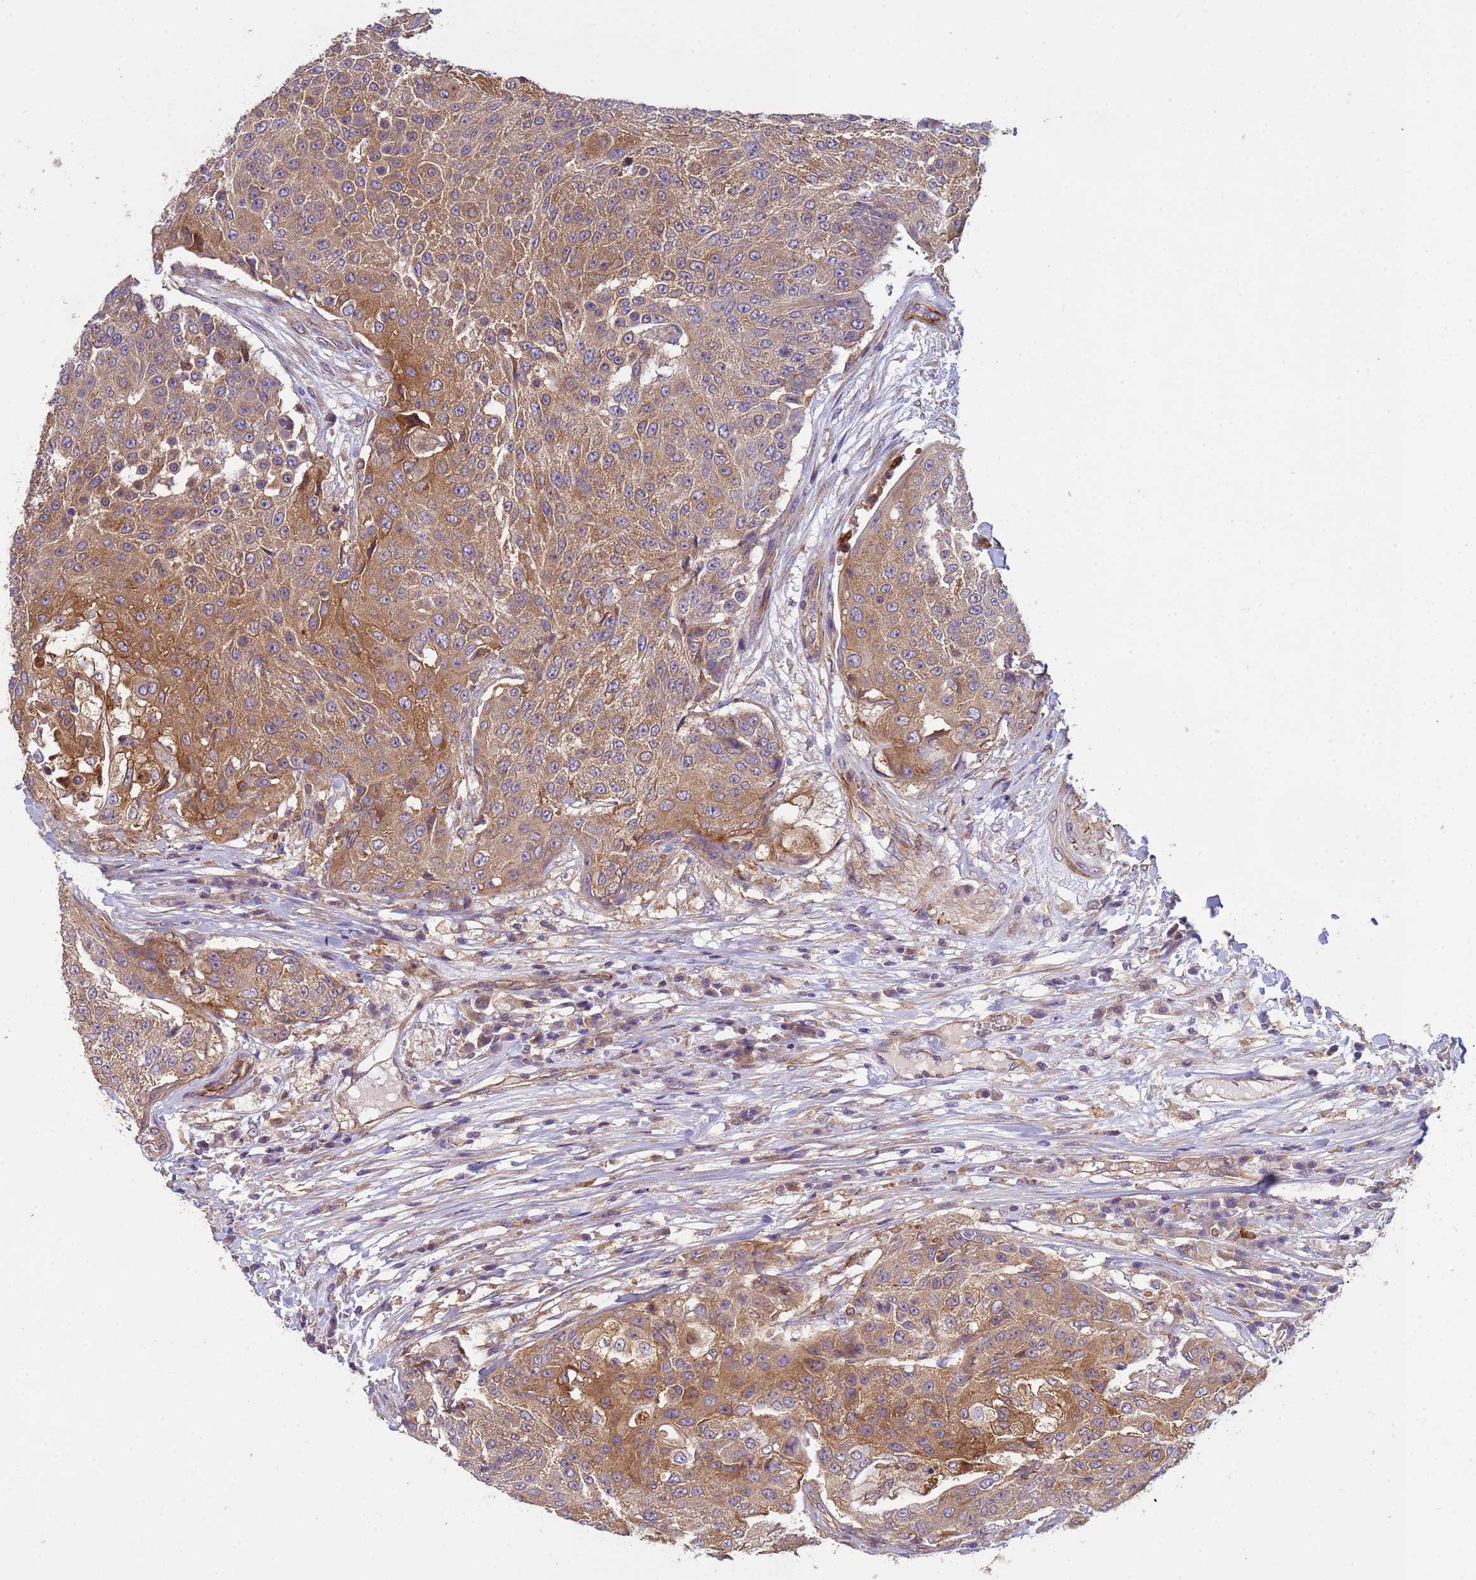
{"staining": {"intensity": "moderate", "quantity": ">75%", "location": "cytoplasmic/membranous"}, "tissue": "urothelial cancer", "cell_type": "Tumor cells", "image_type": "cancer", "snomed": [{"axis": "morphology", "description": "Urothelial carcinoma, High grade"}, {"axis": "topography", "description": "Urinary bladder"}], "caption": "Urothelial carcinoma (high-grade) stained with immunohistochemistry demonstrates moderate cytoplasmic/membranous staining in about >75% of tumor cells.", "gene": "RAB10", "patient": {"sex": "female", "age": 63}}